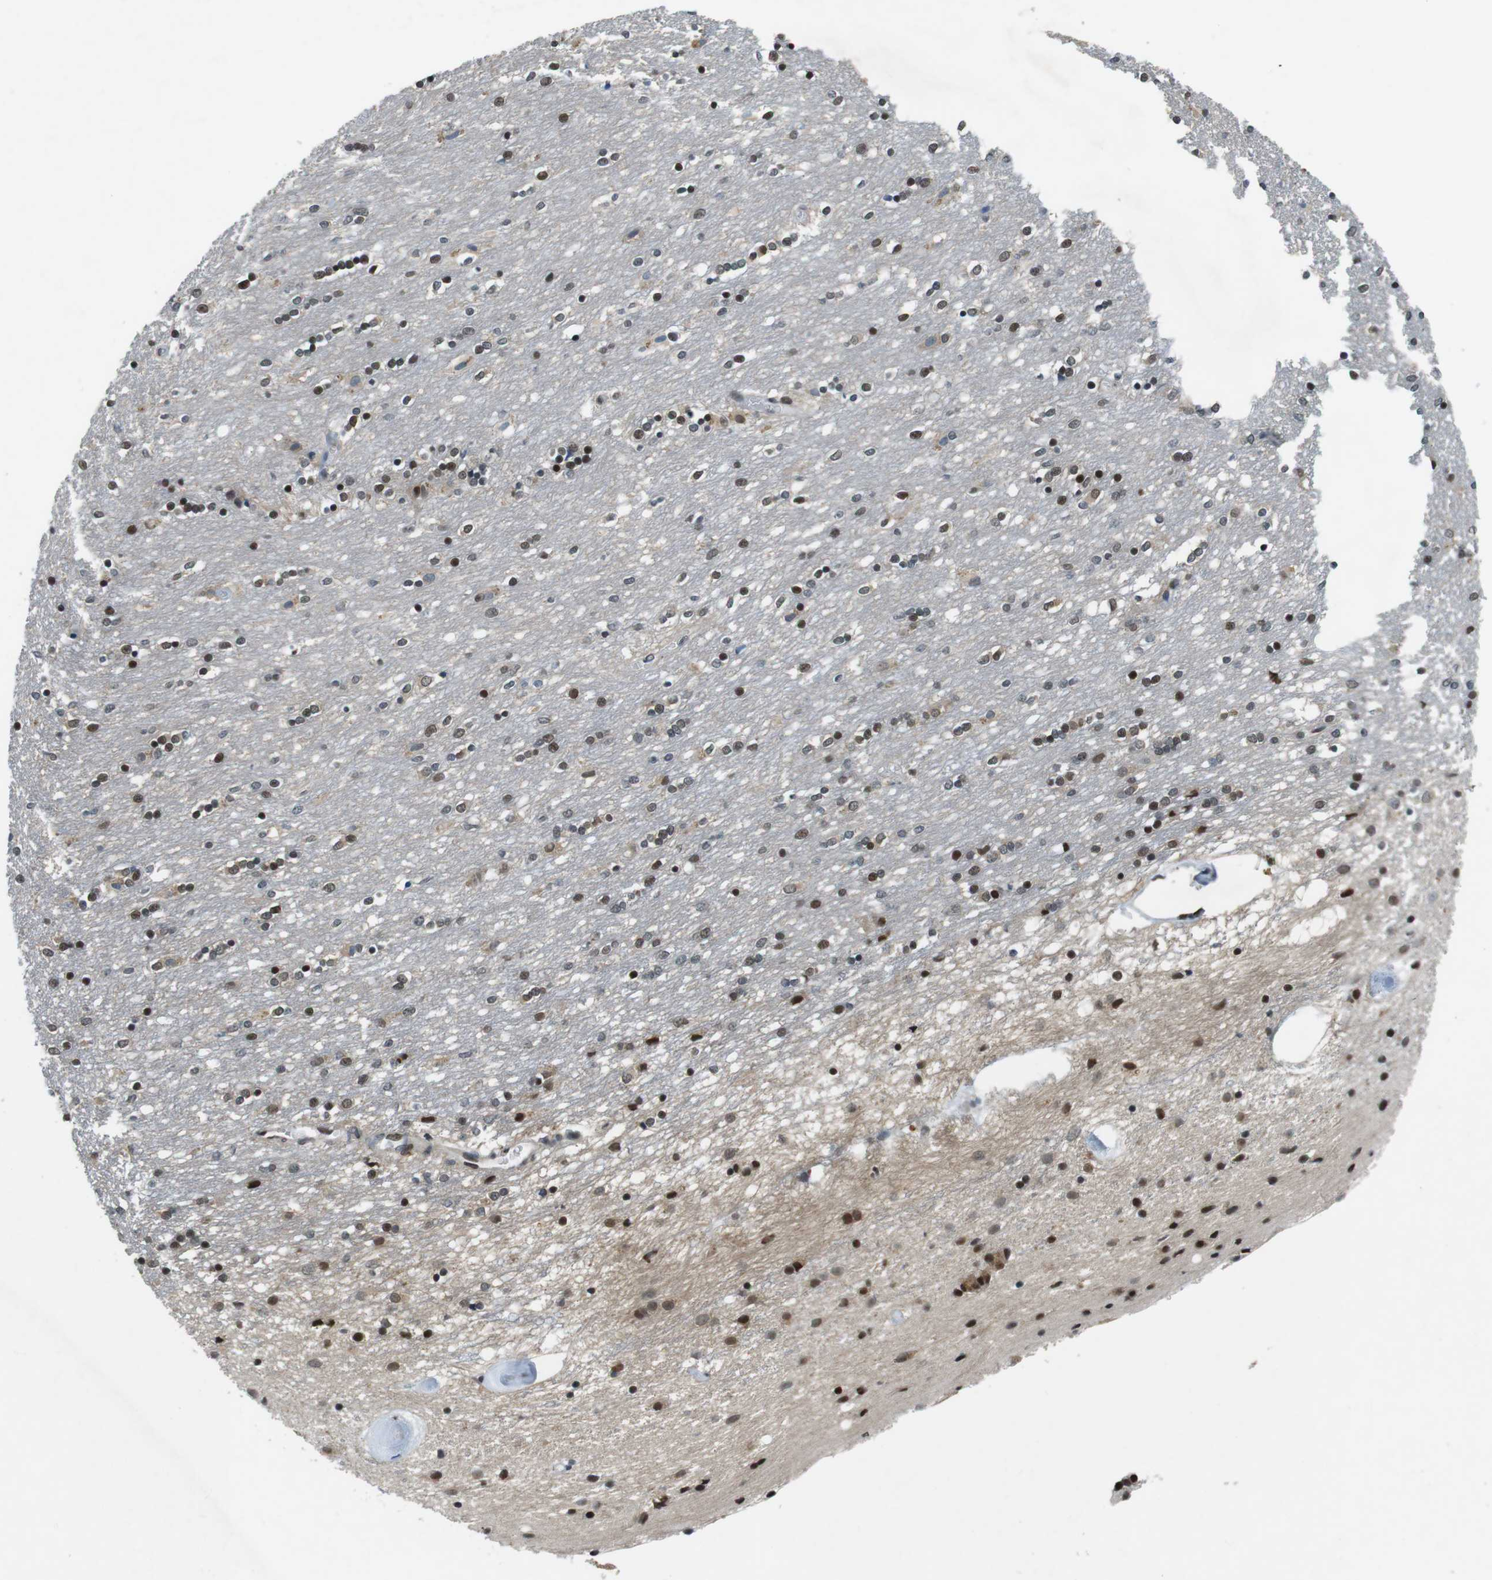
{"staining": {"intensity": "moderate", "quantity": "25%-75%", "location": "nuclear"}, "tissue": "caudate", "cell_type": "Glial cells", "image_type": "normal", "snomed": [{"axis": "morphology", "description": "Normal tissue, NOS"}, {"axis": "topography", "description": "Lateral ventricle wall"}], "caption": "A micrograph of caudate stained for a protein displays moderate nuclear brown staining in glial cells. (Stains: DAB in brown, nuclei in blue, Microscopy: brightfield microscopy at high magnification).", "gene": "NEK4", "patient": {"sex": "female", "age": 54}}